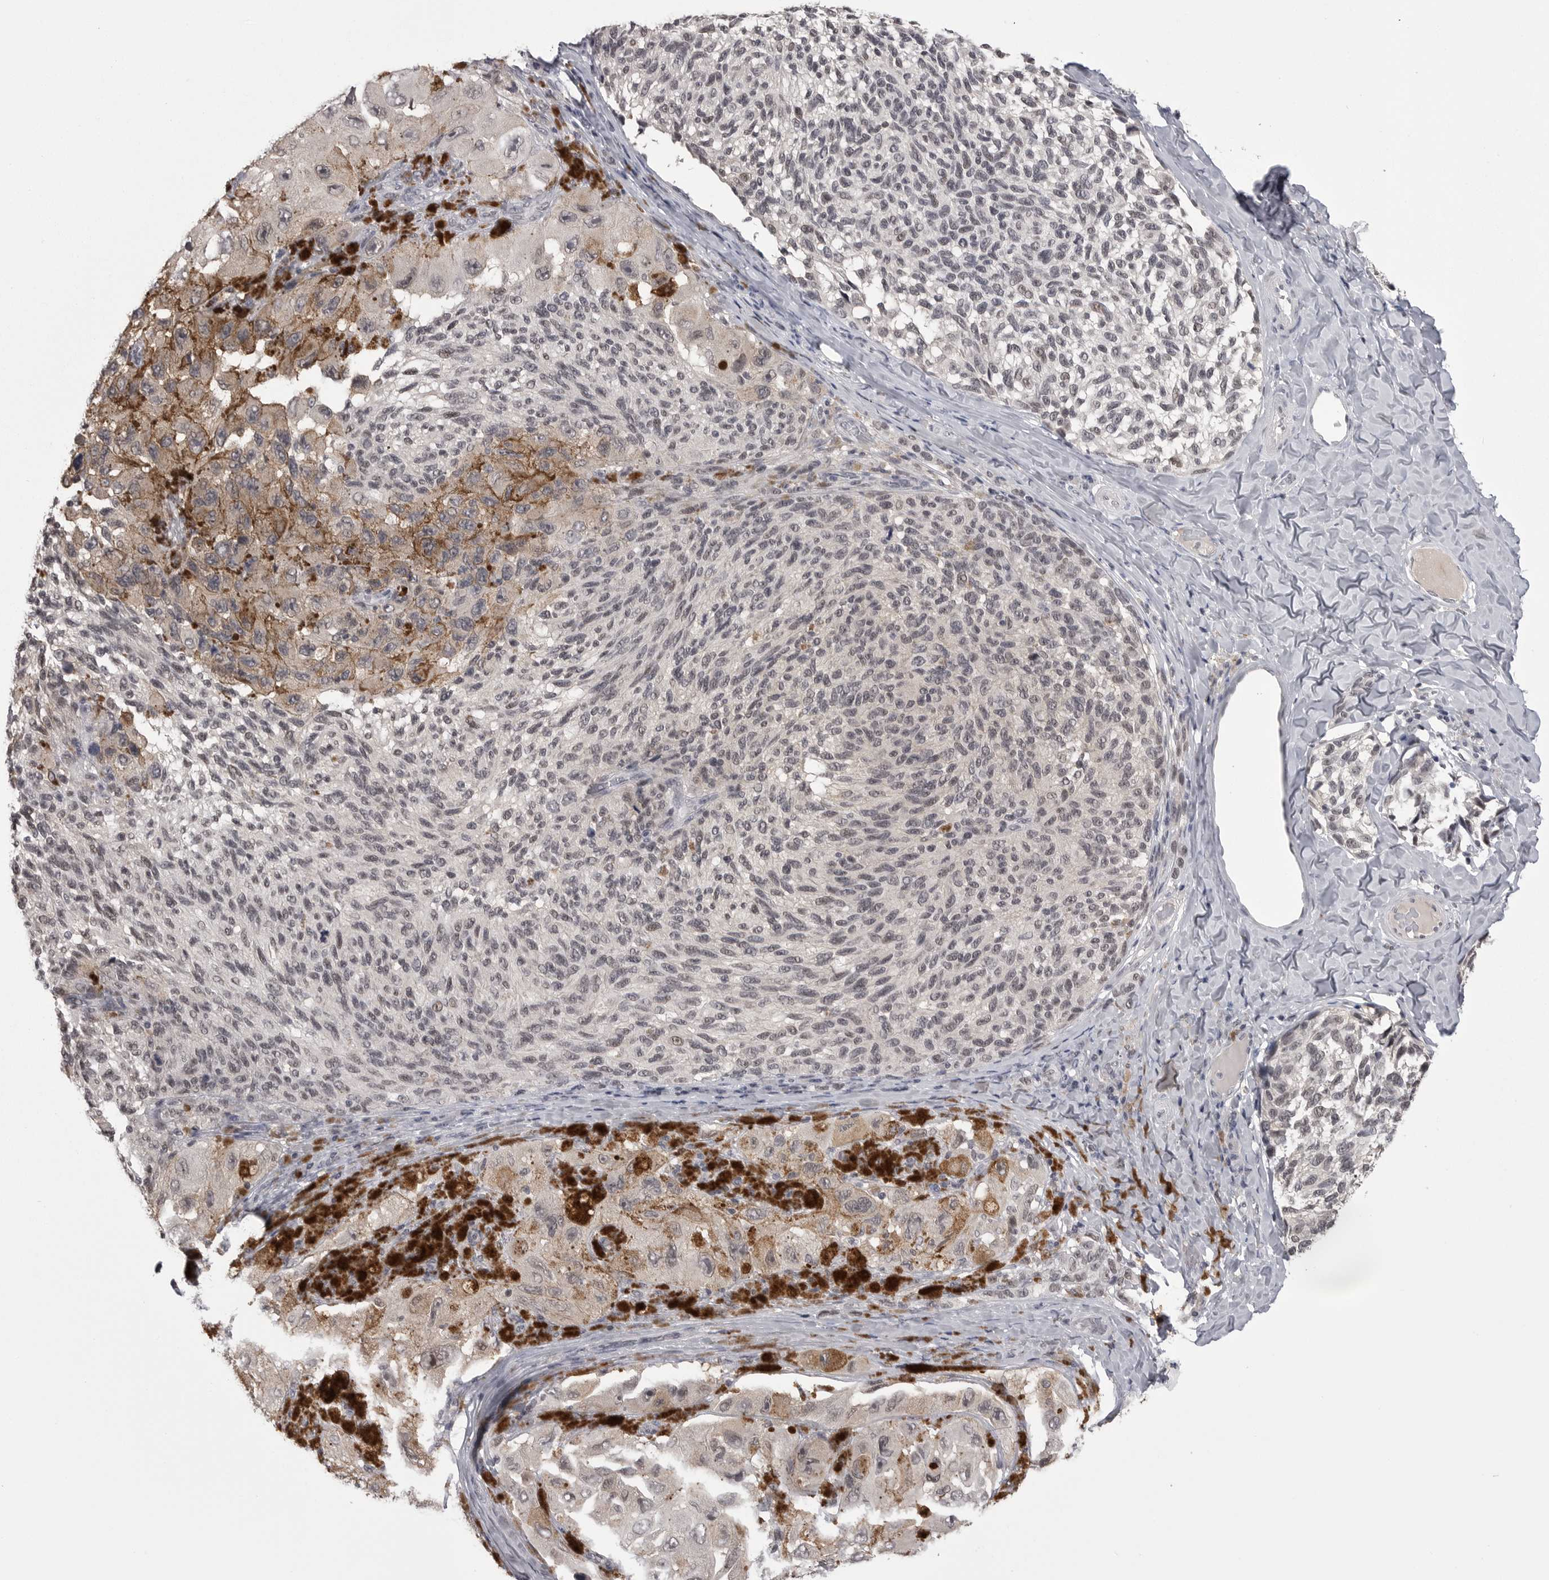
{"staining": {"intensity": "weak", "quantity": "25%-75%", "location": "nuclear"}, "tissue": "melanoma", "cell_type": "Tumor cells", "image_type": "cancer", "snomed": [{"axis": "morphology", "description": "Malignant melanoma, NOS"}, {"axis": "topography", "description": "Skin"}], "caption": "The micrograph demonstrates immunohistochemical staining of melanoma. There is weak nuclear staining is appreciated in approximately 25%-75% of tumor cells. (Brightfield microscopy of DAB IHC at high magnification).", "gene": "DLG2", "patient": {"sex": "female", "age": 73}}